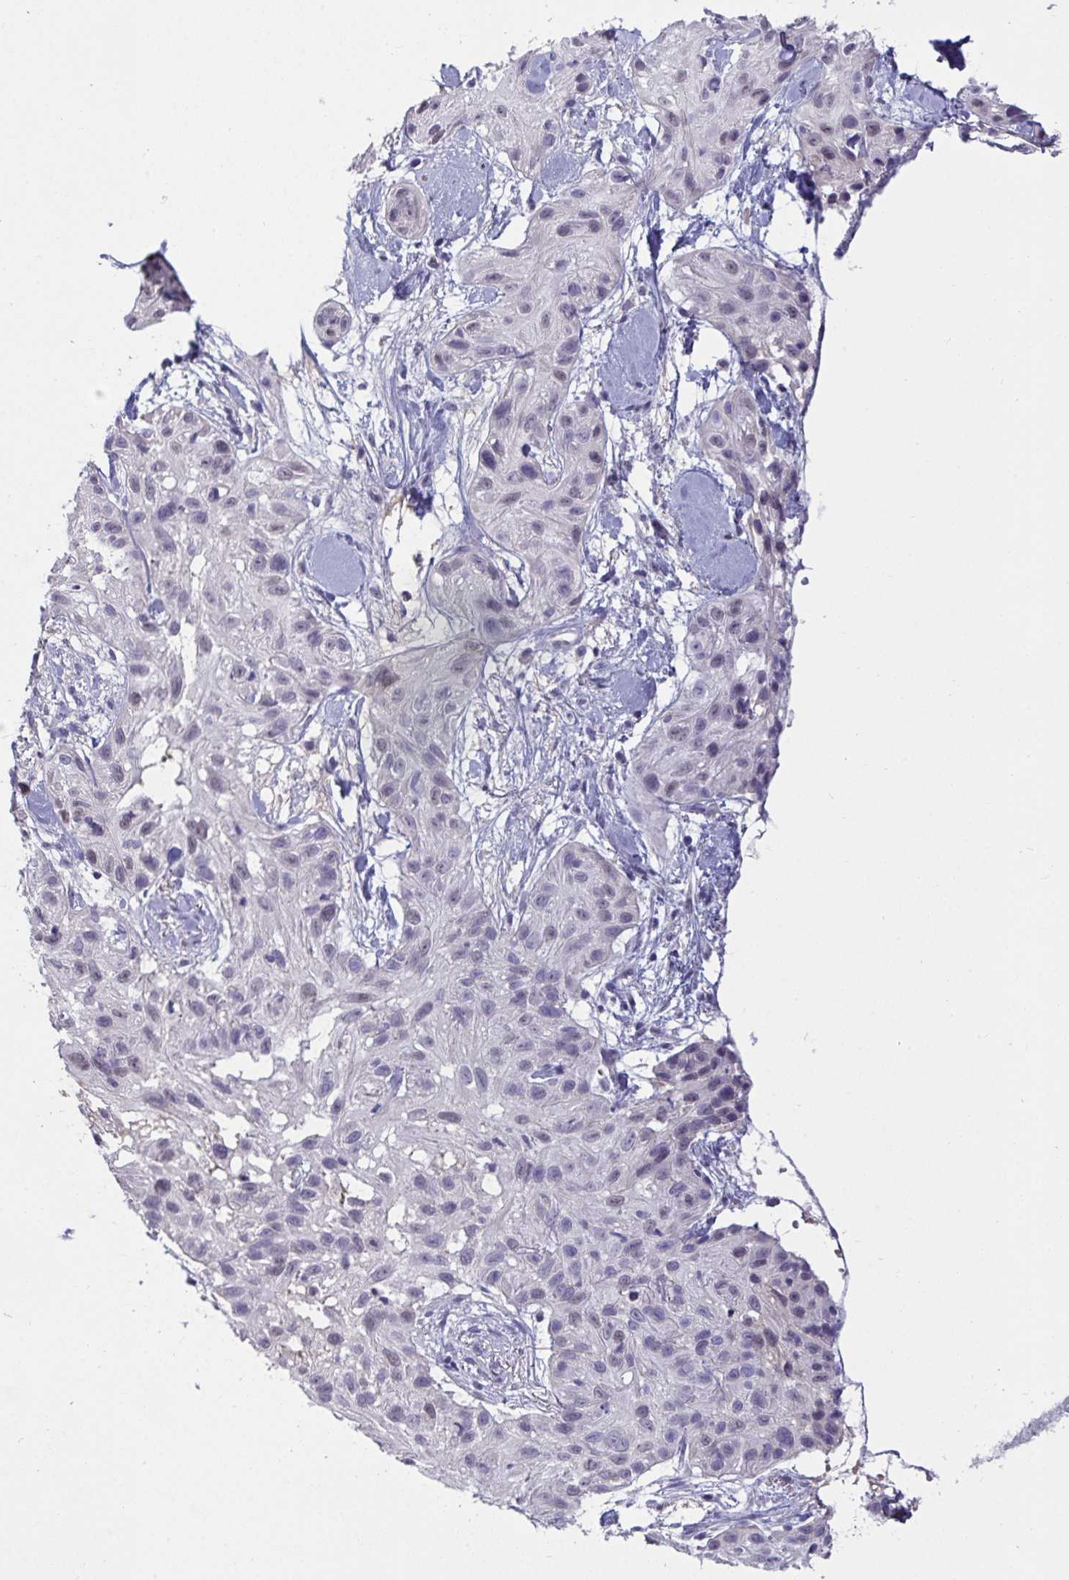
{"staining": {"intensity": "negative", "quantity": "none", "location": "none"}, "tissue": "skin cancer", "cell_type": "Tumor cells", "image_type": "cancer", "snomed": [{"axis": "morphology", "description": "Squamous cell carcinoma, NOS"}, {"axis": "topography", "description": "Skin"}], "caption": "There is no significant positivity in tumor cells of skin cancer.", "gene": "MYC", "patient": {"sex": "male", "age": 82}}